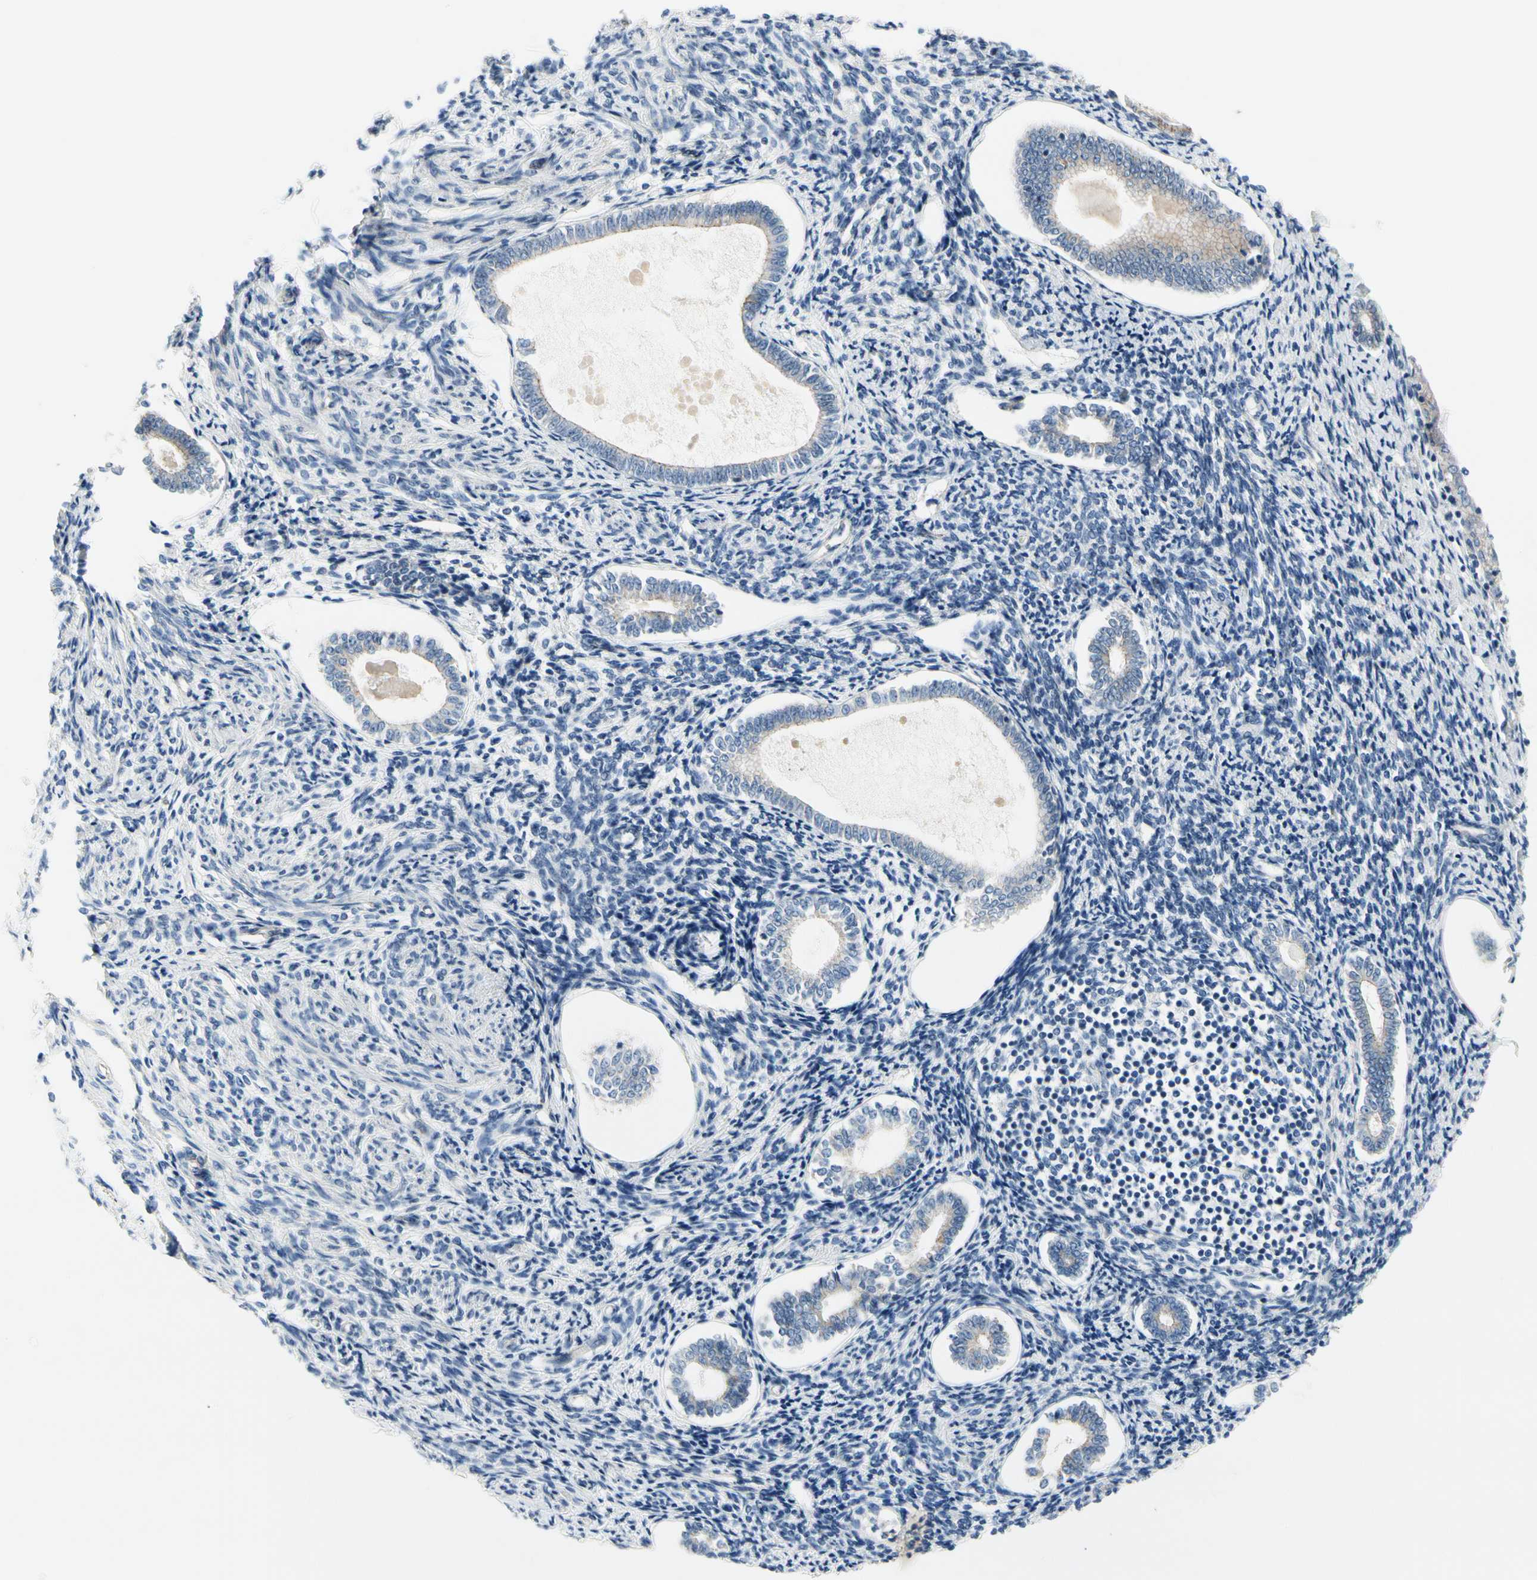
{"staining": {"intensity": "negative", "quantity": "none", "location": "none"}, "tissue": "endometrium", "cell_type": "Cells in endometrial stroma", "image_type": "normal", "snomed": [{"axis": "morphology", "description": "Normal tissue, NOS"}, {"axis": "topography", "description": "Endometrium"}], "caption": "This is a image of immunohistochemistry (IHC) staining of unremarkable endometrium, which shows no positivity in cells in endometrial stroma. Brightfield microscopy of immunohistochemistry stained with DAB (3,3'-diaminobenzidine) (brown) and hematoxylin (blue), captured at high magnification.", "gene": "LGR6", "patient": {"sex": "female", "age": 71}}